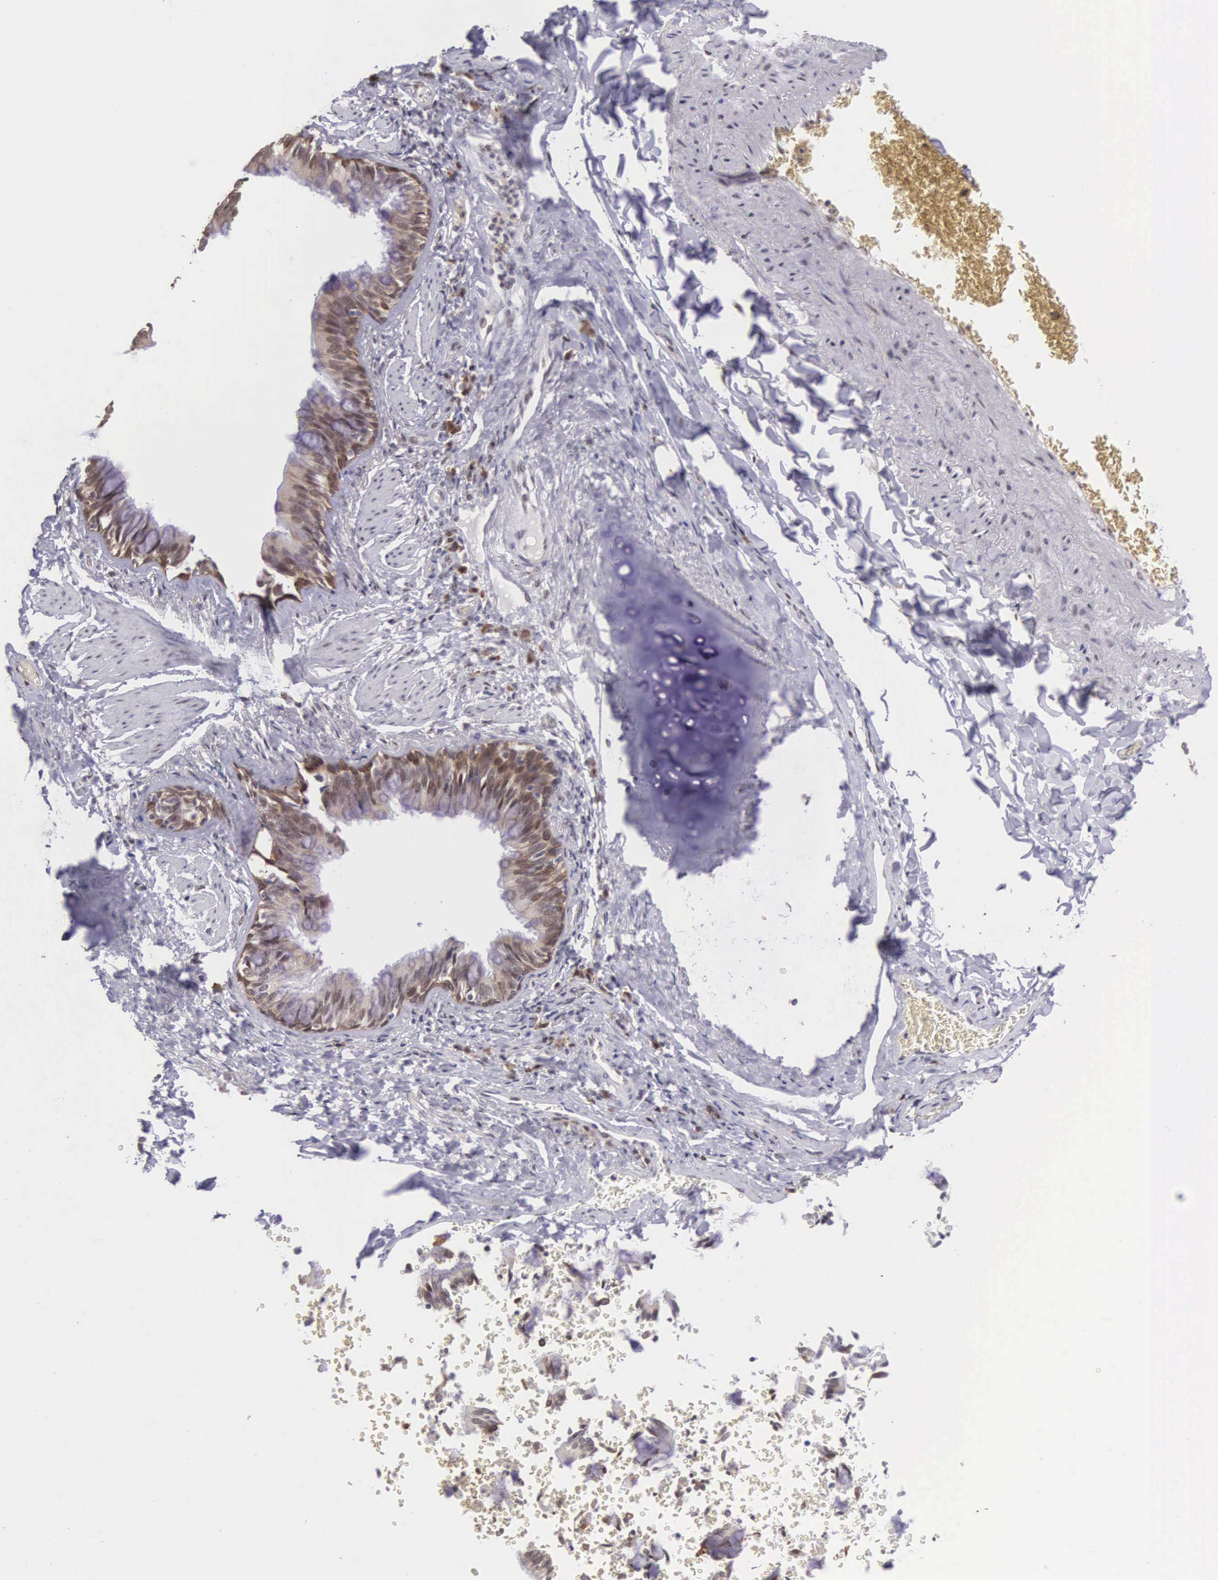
{"staining": {"intensity": "moderate", "quantity": "25%-75%", "location": "cytoplasmic/membranous"}, "tissue": "bronchus", "cell_type": "Respiratory epithelial cells", "image_type": "normal", "snomed": [{"axis": "morphology", "description": "Normal tissue, NOS"}, {"axis": "topography", "description": "Lung"}], "caption": "DAB immunohistochemical staining of normal human bronchus demonstrates moderate cytoplasmic/membranous protein positivity in approximately 25%-75% of respiratory epithelial cells.", "gene": "SLC25A21", "patient": {"sex": "male", "age": 54}}